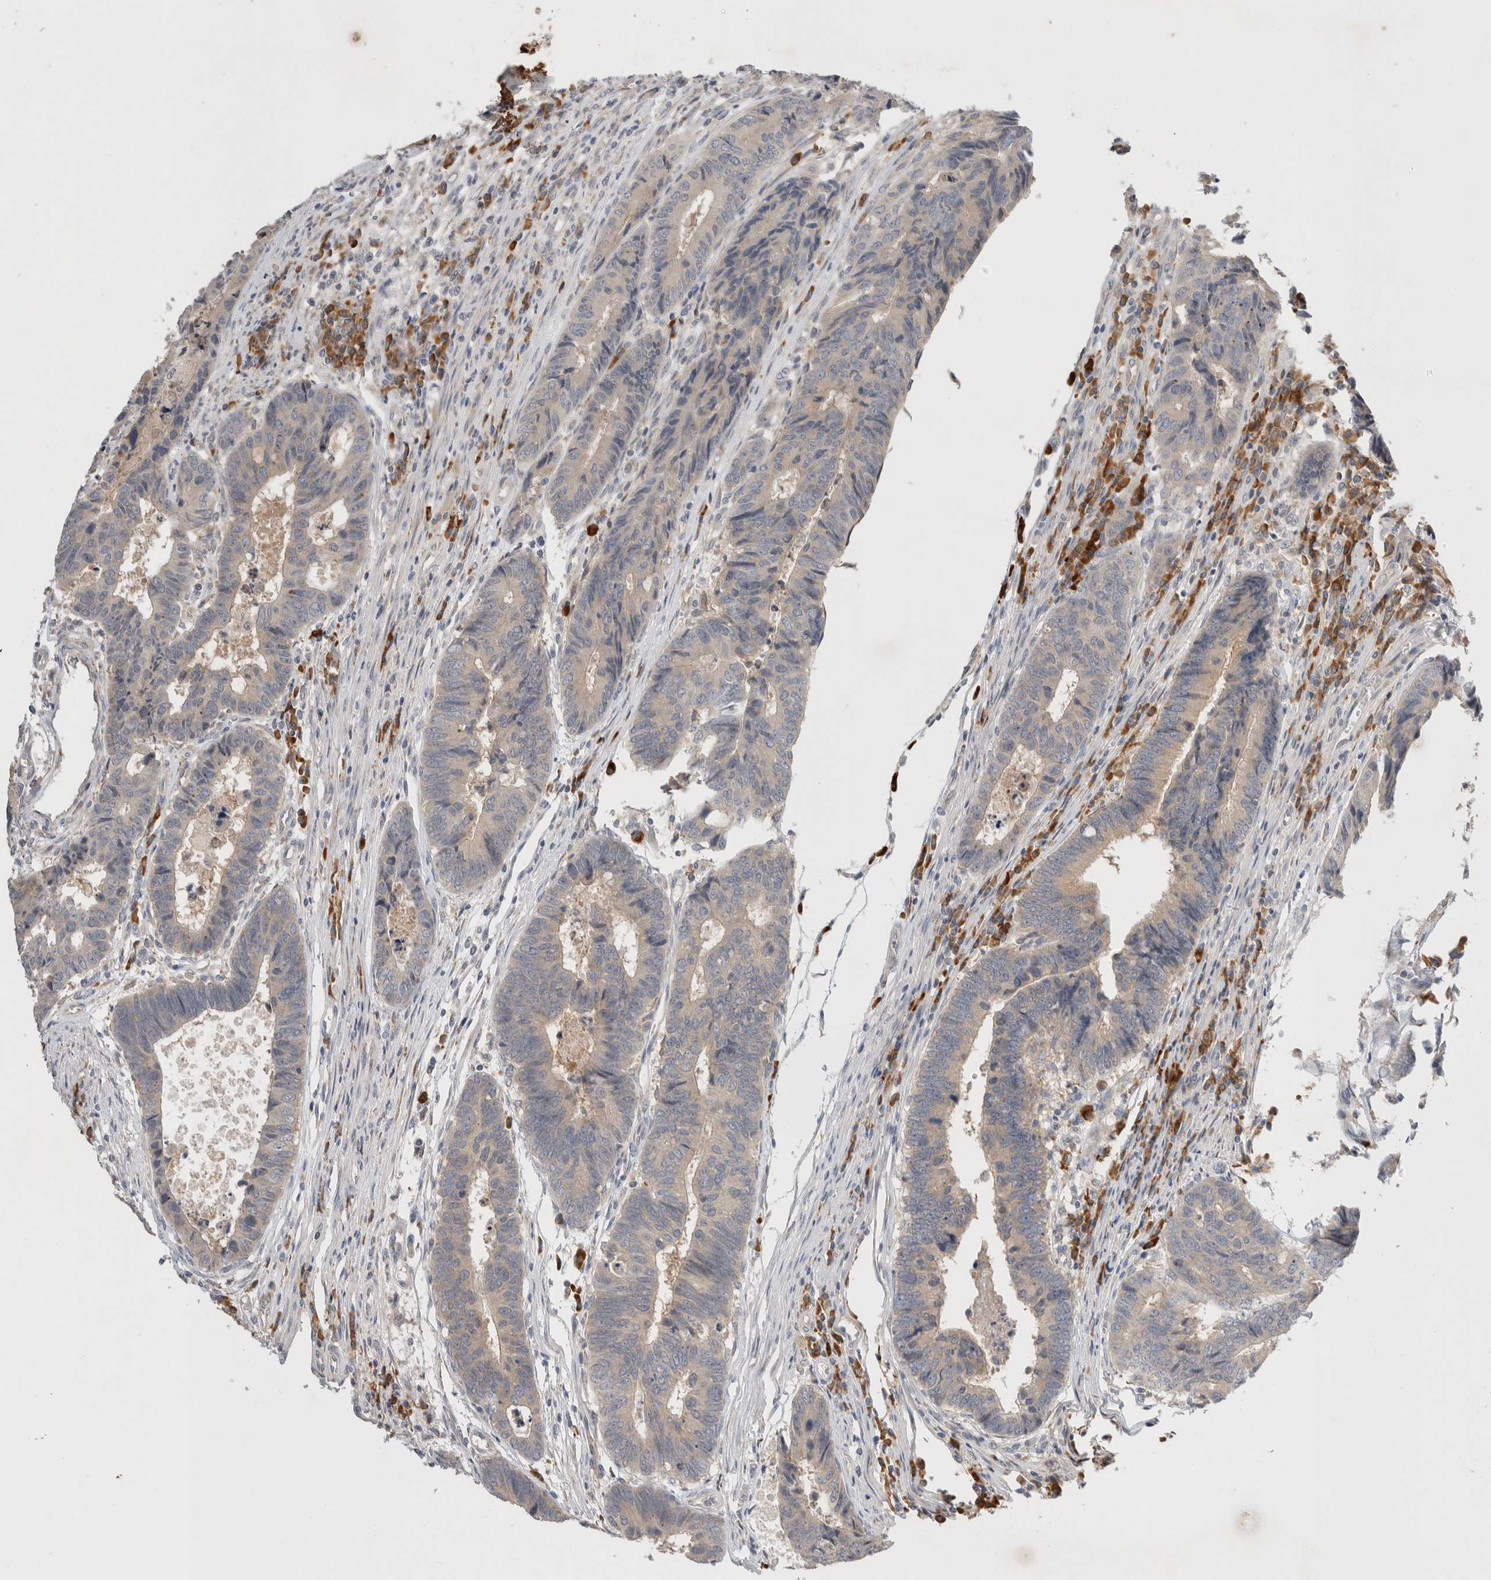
{"staining": {"intensity": "negative", "quantity": "none", "location": "none"}, "tissue": "colorectal cancer", "cell_type": "Tumor cells", "image_type": "cancer", "snomed": [{"axis": "morphology", "description": "Adenocarcinoma, NOS"}, {"axis": "topography", "description": "Rectum"}], "caption": "Immunohistochemical staining of colorectal adenocarcinoma reveals no significant staining in tumor cells.", "gene": "NEDD4L", "patient": {"sex": "male", "age": 84}}